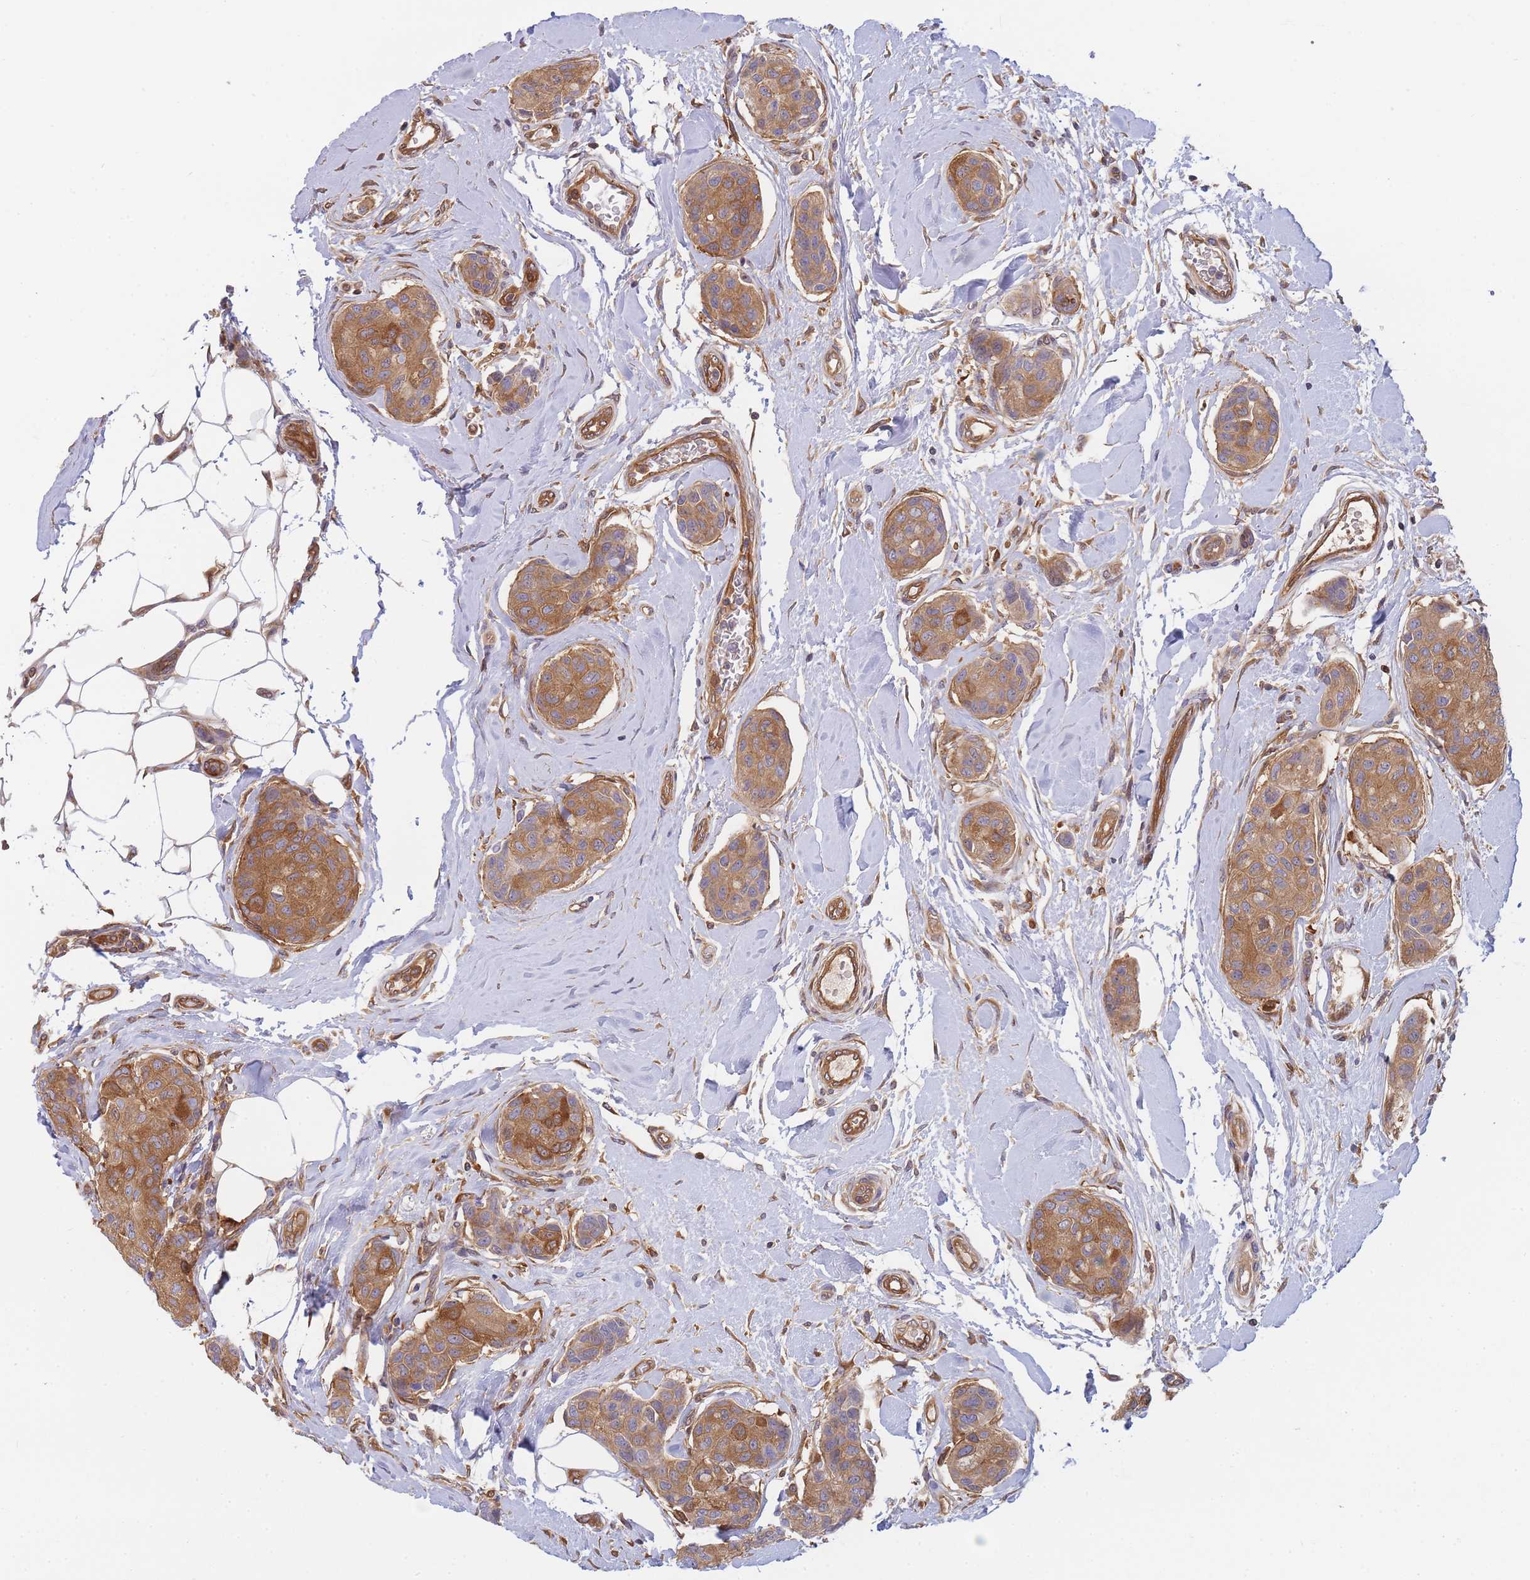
{"staining": {"intensity": "moderate", "quantity": ">75%", "location": "cytoplasmic/membranous"}, "tissue": "breast cancer", "cell_type": "Tumor cells", "image_type": "cancer", "snomed": [{"axis": "morphology", "description": "Duct carcinoma"}, {"axis": "topography", "description": "Breast"}, {"axis": "topography", "description": "Lymph node"}], "caption": "The photomicrograph demonstrates staining of infiltrating ductal carcinoma (breast), revealing moderate cytoplasmic/membranous protein positivity (brown color) within tumor cells.", "gene": "SLC4A9", "patient": {"sex": "female", "age": 80}}